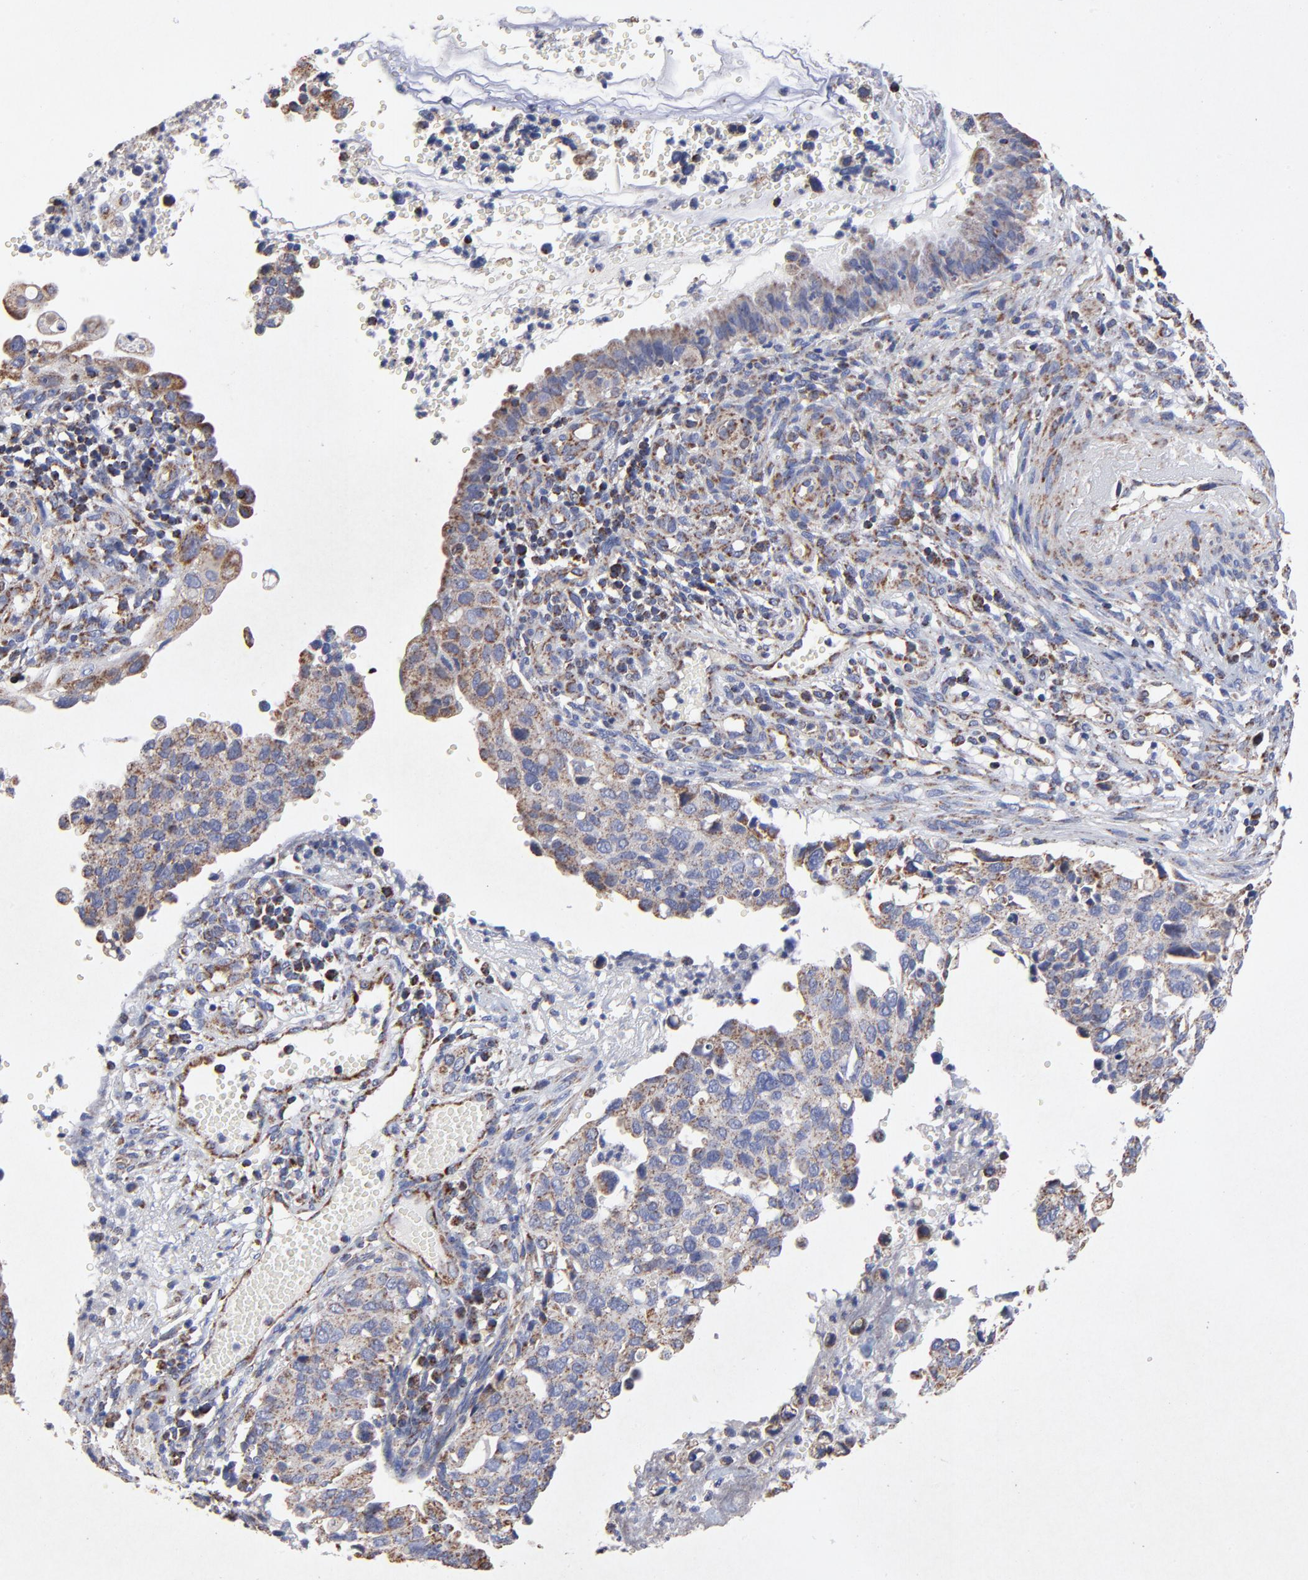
{"staining": {"intensity": "weak", "quantity": ">75%", "location": "cytoplasmic/membranous"}, "tissue": "cervical cancer", "cell_type": "Tumor cells", "image_type": "cancer", "snomed": [{"axis": "morphology", "description": "Normal tissue, NOS"}, {"axis": "morphology", "description": "Squamous cell carcinoma, NOS"}, {"axis": "topography", "description": "Cervix"}], "caption": "A high-resolution micrograph shows immunohistochemistry (IHC) staining of cervical squamous cell carcinoma, which reveals weak cytoplasmic/membranous expression in about >75% of tumor cells.", "gene": "SSBP1", "patient": {"sex": "female", "age": 45}}